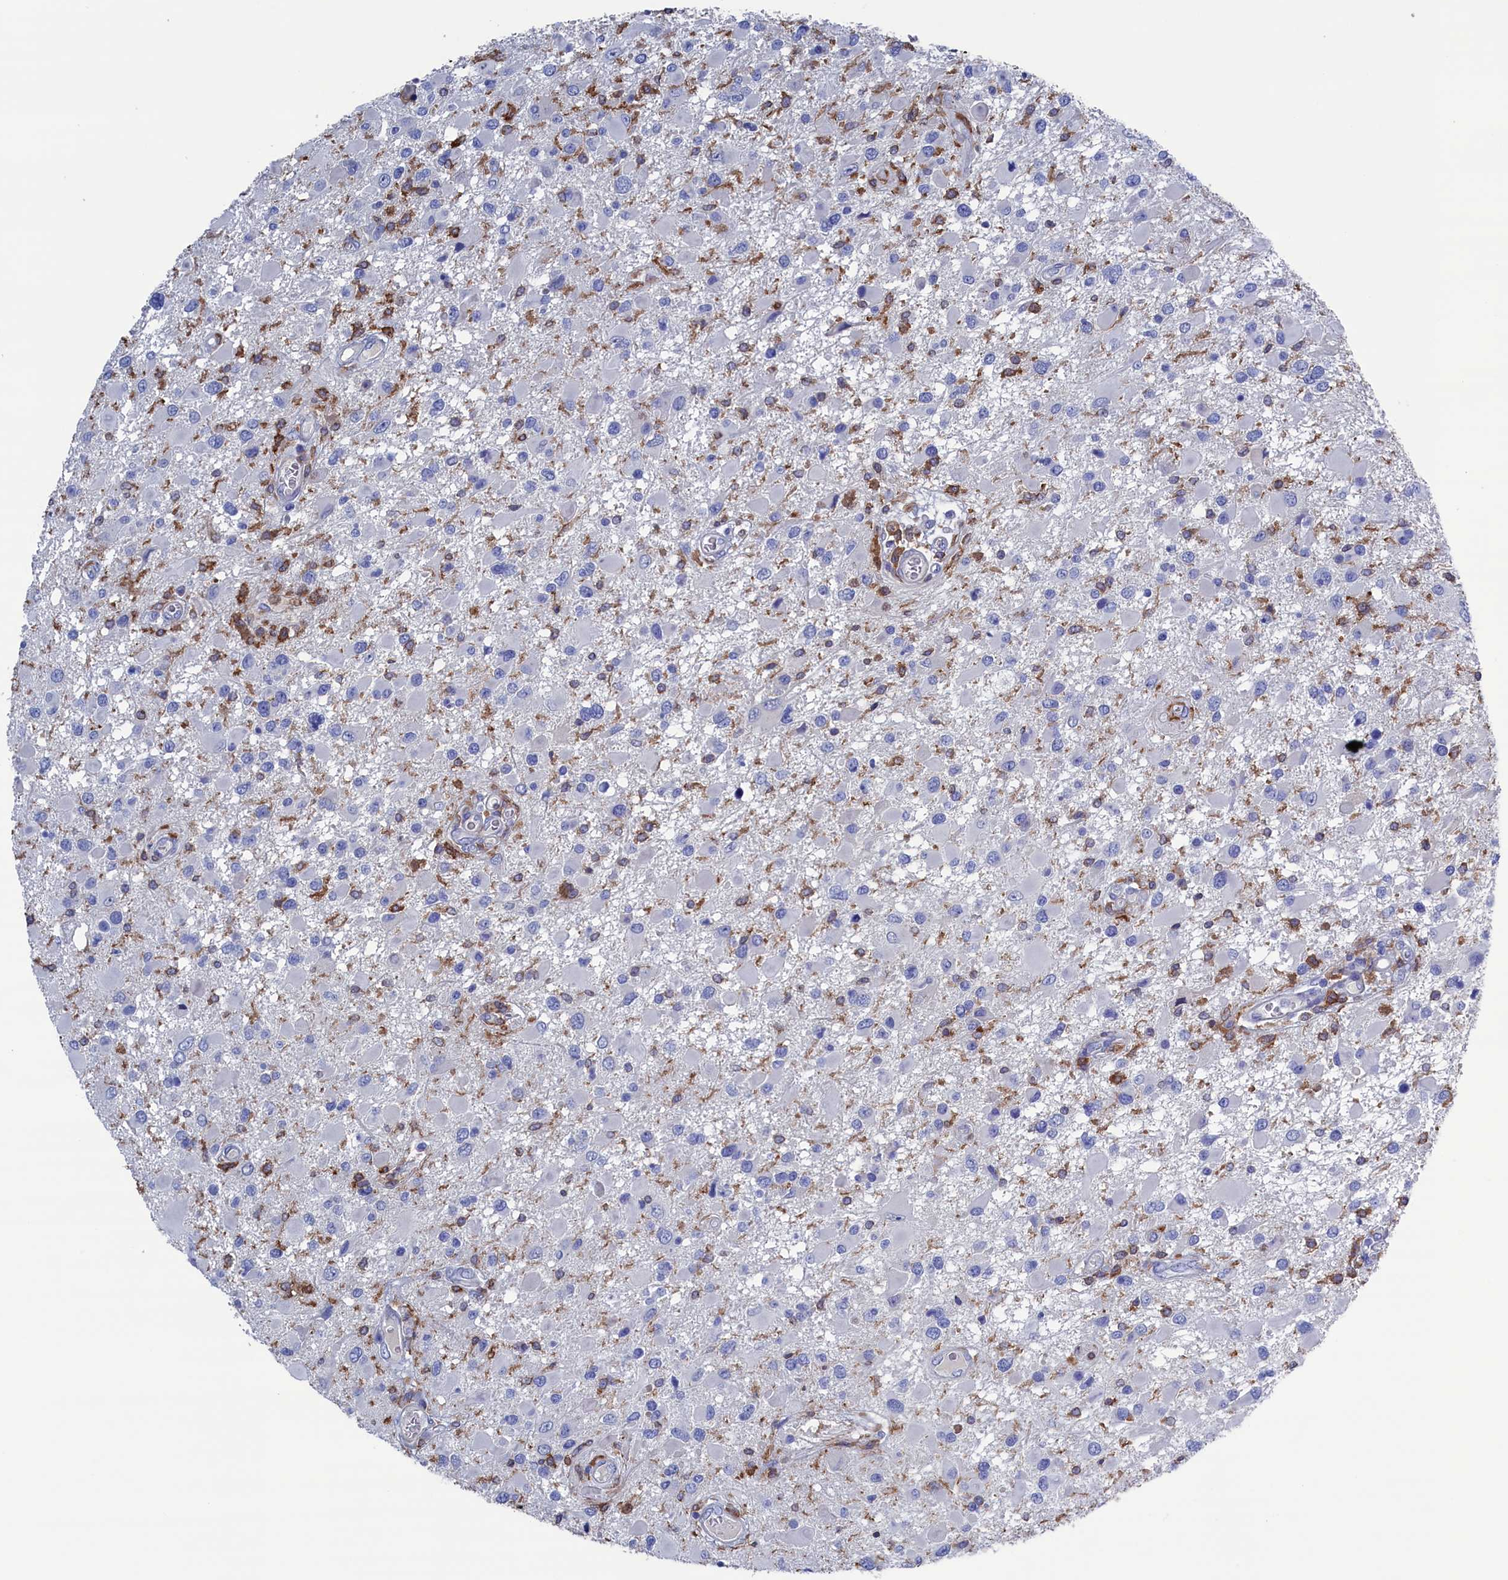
{"staining": {"intensity": "negative", "quantity": "none", "location": "none"}, "tissue": "glioma", "cell_type": "Tumor cells", "image_type": "cancer", "snomed": [{"axis": "morphology", "description": "Glioma, malignant, High grade"}, {"axis": "topography", "description": "Brain"}], "caption": "This photomicrograph is of glioma stained with IHC to label a protein in brown with the nuclei are counter-stained blue. There is no positivity in tumor cells.", "gene": "TYROBP", "patient": {"sex": "male", "age": 53}}